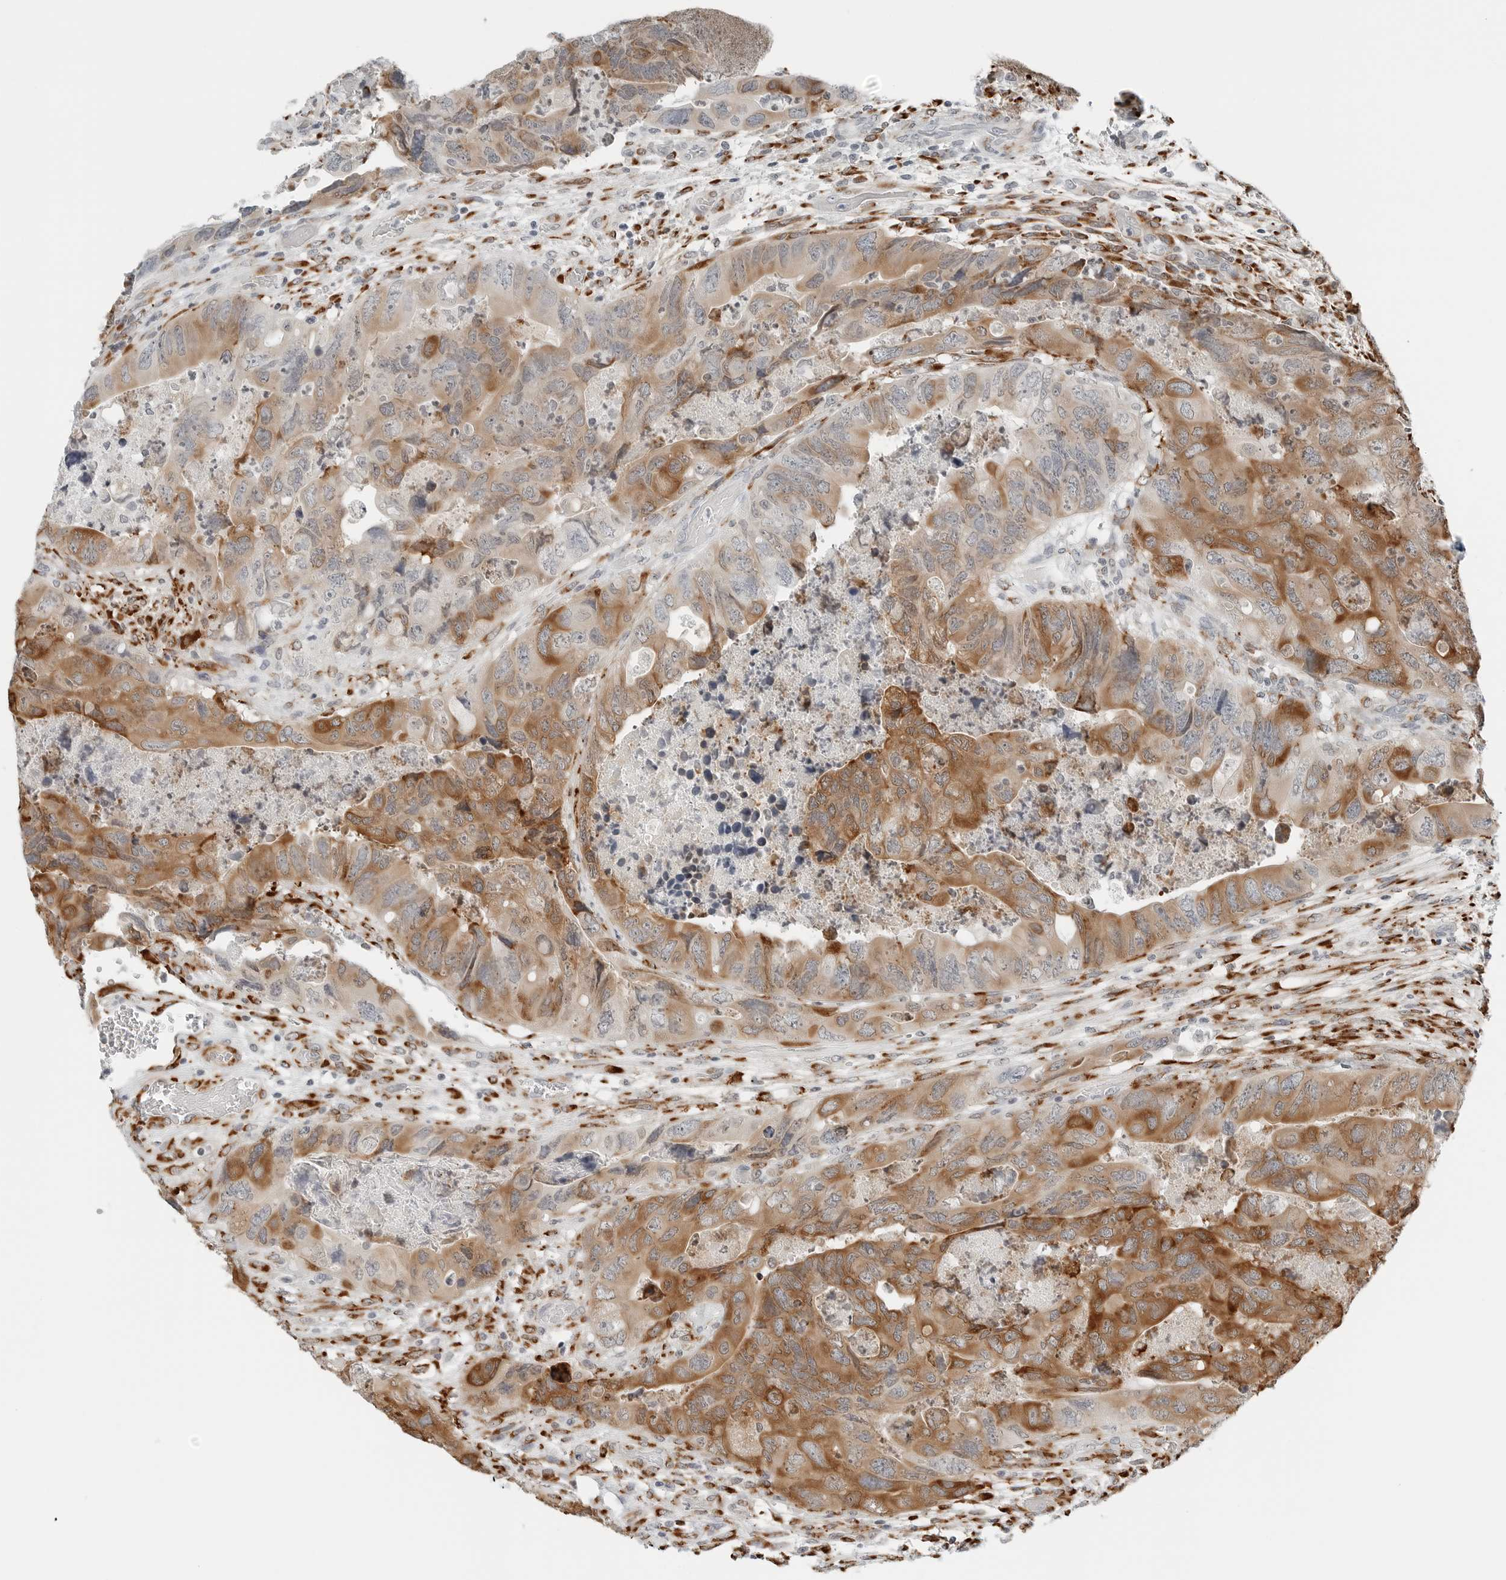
{"staining": {"intensity": "moderate", "quantity": "25%-75%", "location": "cytoplasmic/membranous"}, "tissue": "colorectal cancer", "cell_type": "Tumor cells", "image_type": "cancer", "snomed": [{"axis": "morphology", "description": "Adenocarcinoma, NOS"}, {"axis": "topography", "description": "Rectum"}], "caption": "A micrograph of adenocarcinoma (colorectal) stained for a protein exhibits moderate cytoplasmic/membranous brown staining in tumor cells.", "gene": "P4HA2", "patient": {"sex": "male", "age": 63}}